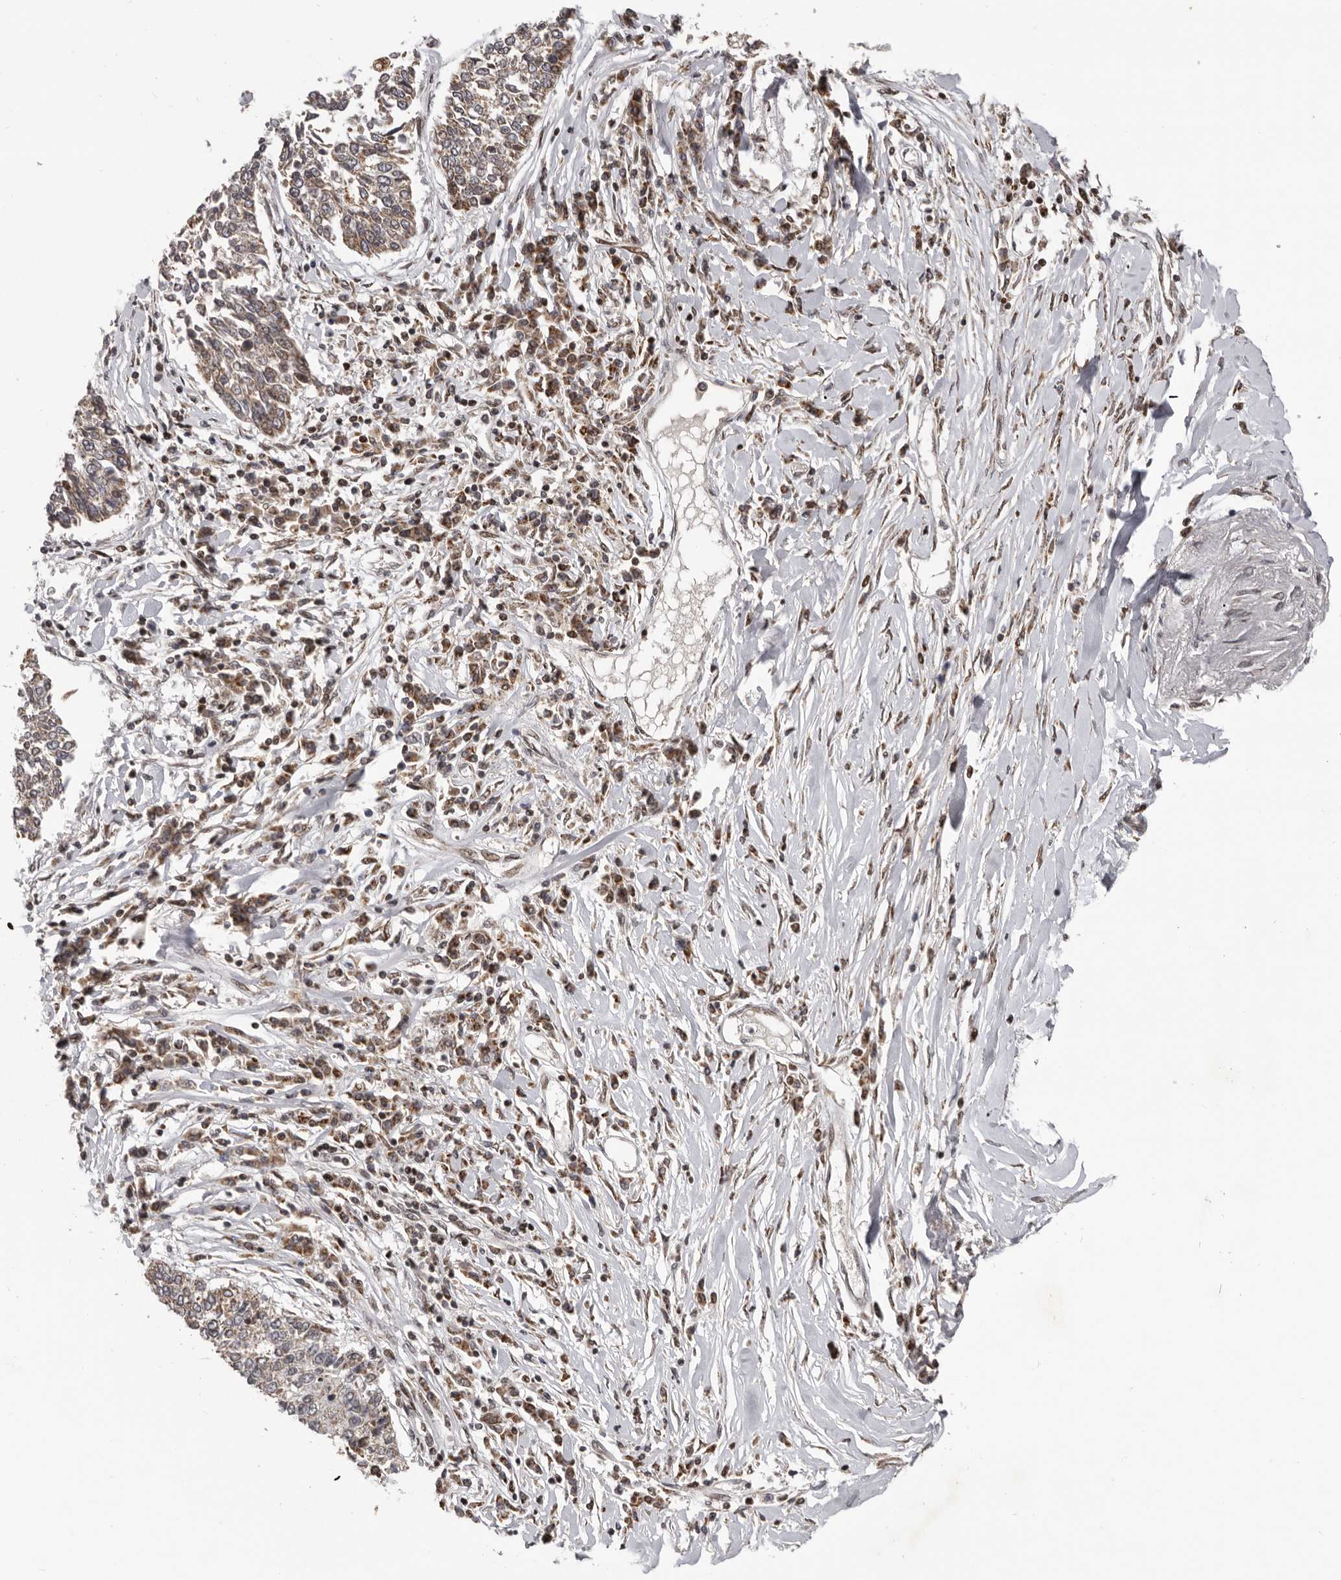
{"staining": {"intensity": "weak", "quantity": "25%-75%", "location": "cytoplasmic/membranous"}, "tissue": "lung cancer", "cell_type": "Tumor cells", "image_type": "cancer", "snomed": [{"axis": "morphology", "description": "Normal tissue, NOS"}, {"axis": "morphology", "description": "Squamous cell carcinoma, NOS"}, {"axis": "topography", "description": "Cartilage tissue"}, {"axis": "topography", "description": "Bronchus"}, {"axis": "topography", "description": "Lung"}, {"axis": "topography", "description": "Peripheral nerve tissue"}], "caption": "Immunohistochemistry (IHC) histopathology image of neoplastic tissue: human squamous cell carcinoma (lung) stained using immunohistochemistry (IHC) reveals low levels of weak protein expression localized specifically in the cytoplasmic/membranous of tumor cells, appearing as a cytoplasmic/membranous brown color.", "gene": "C17orf99", "patient": {"sex": "female", "age": 49}}